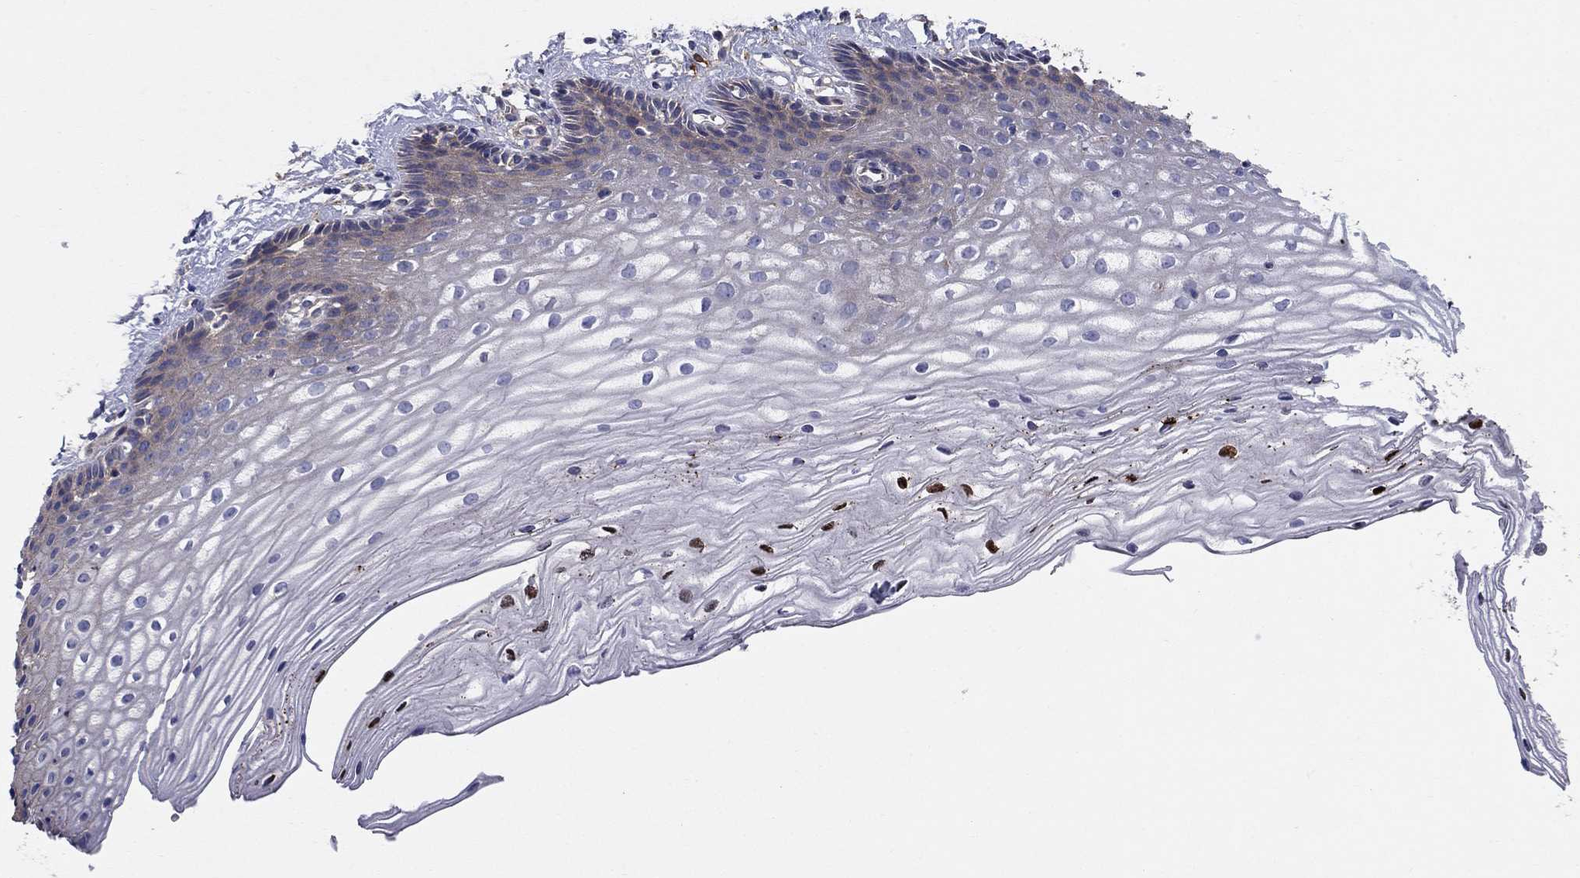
{"staining": {"intensity": "negative", "quantity": "none", "location": "none"}, "tissue": "cervix", "cell_type": "Glandular cells", "image_type": "normal", "snomed": [{"axis": "morphology", "description": "Normal tissue, NOS"}, {"axis": "topography", "description": "Cervix"}], "caption": "Image shows no significant protein positivity in glandular cells of benign cervix.", "gene": "EMP2", "patient": {"sex": "female", "age": 40}}